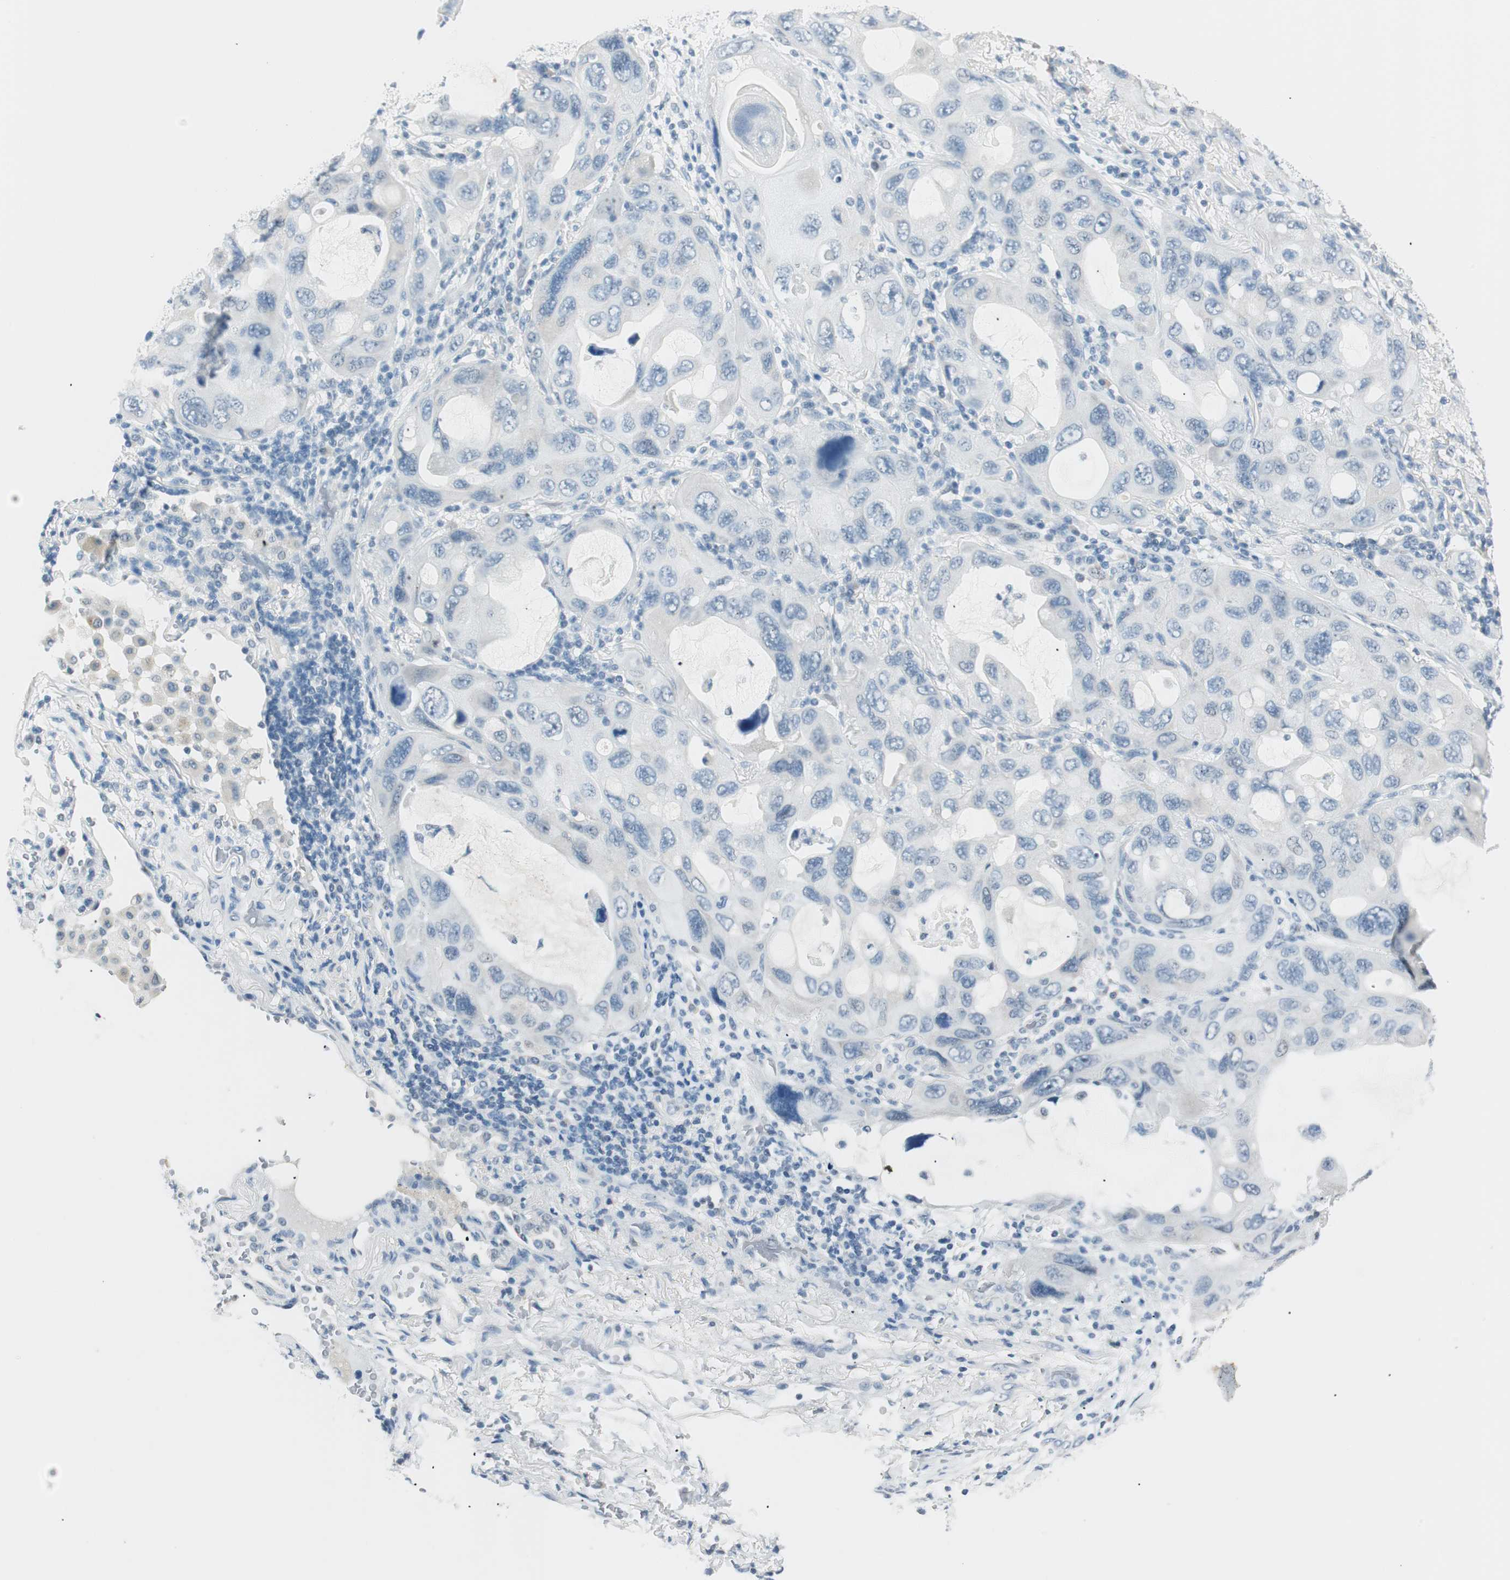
{"staining": {"intensity": "negative", "quantity": "none", "location": "none"}, "tissue": "lung cancer", "cell_type": "Tumor cells", "image_type": "cancer", "snomed": [{"axis": "morphology", "description": "Squamous cell carcinoma, NOS"}, {"axis": "topography", "description": "Lung"}], "caption": "High magnification brightfield microscopy of squamous cell carcinoma (lung) stained with DAB (3,3'-diaminobenzidine) (brown) and counterstained with hematoxylin (blue): tumor cells show no significant positivity.", "gene": "HOXB13", "patient": {"sex": "female", "age": 73}}